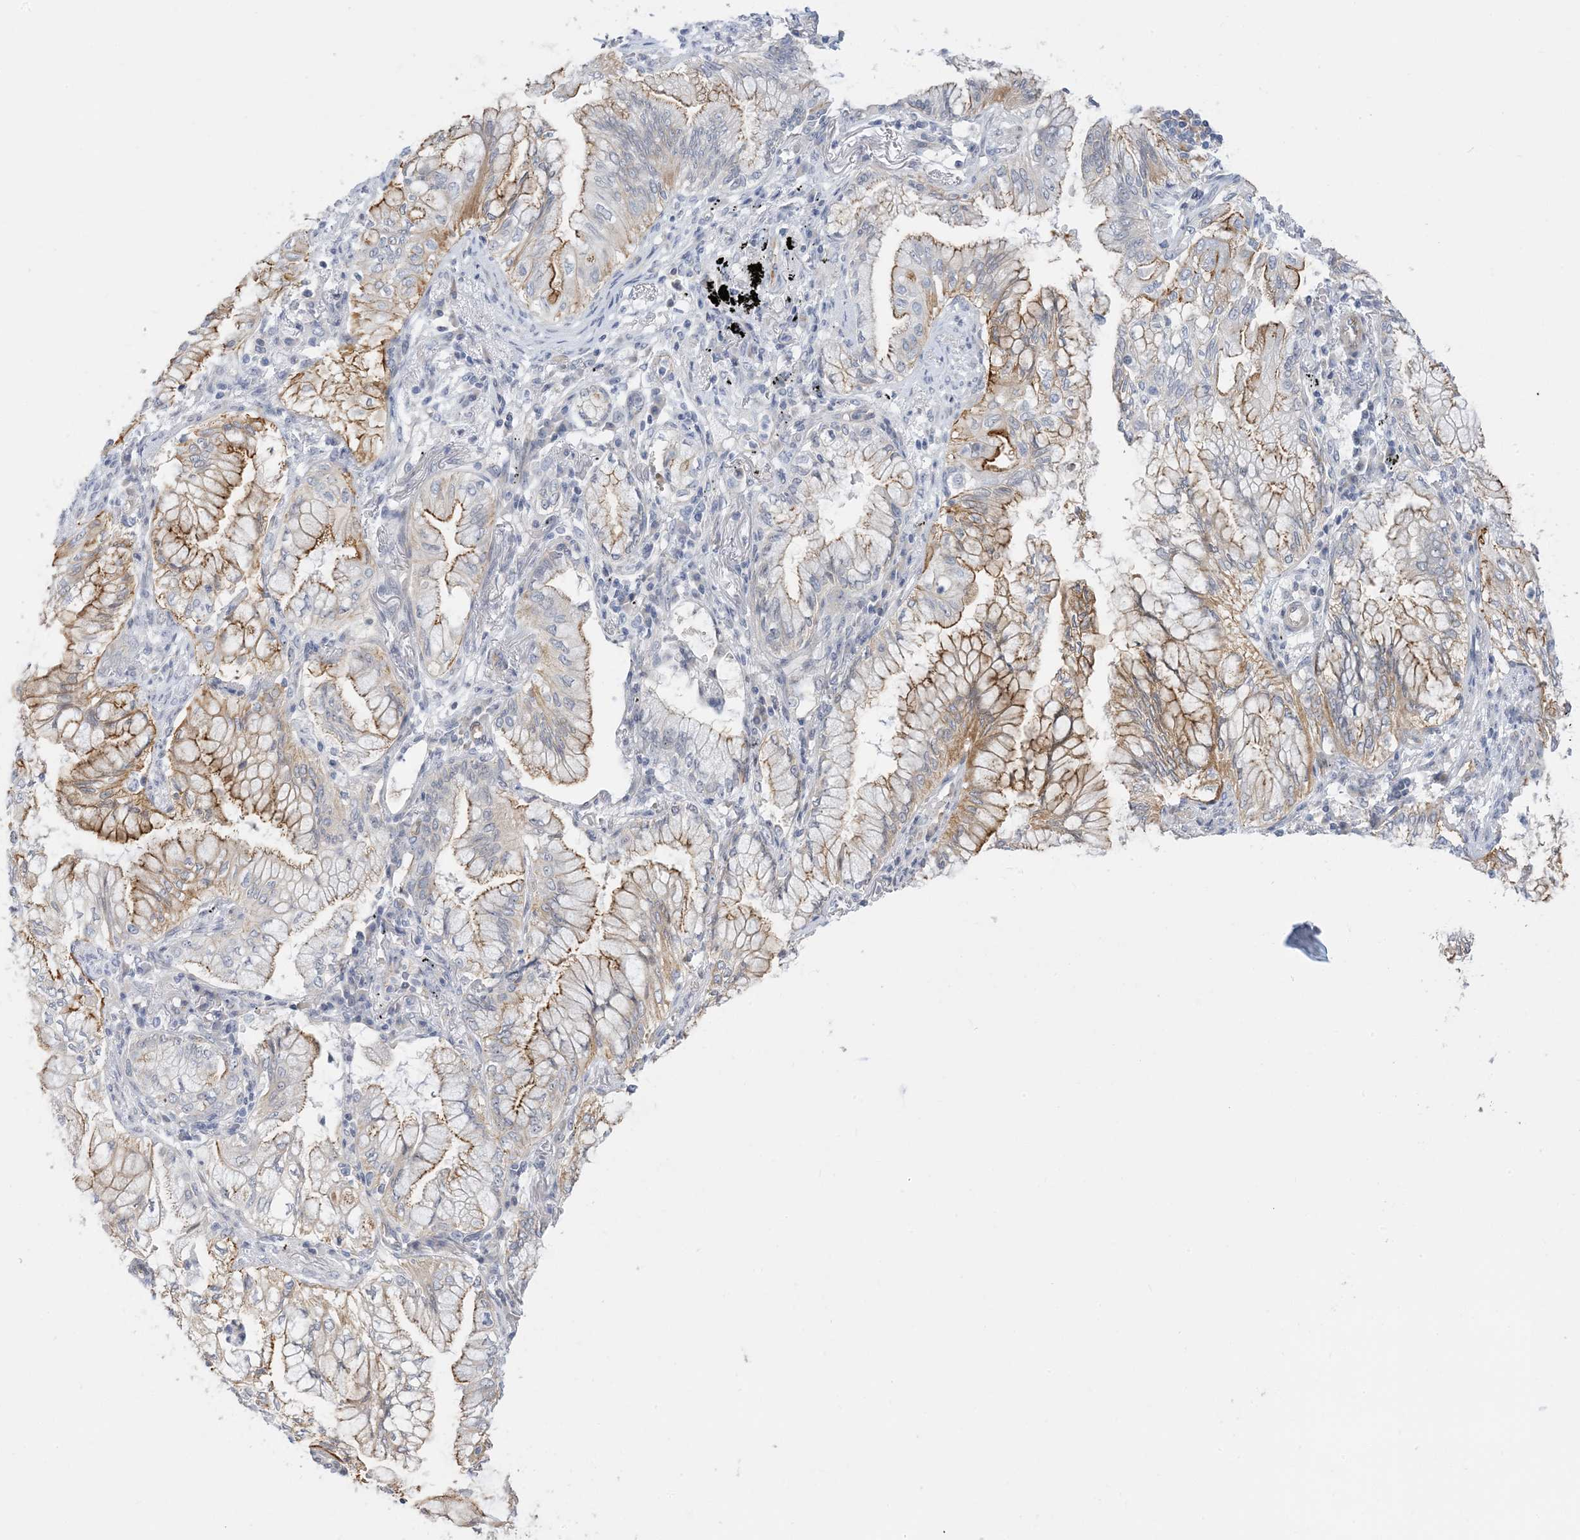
{"staining": {"intensity": "moderate", "quantity": ">75%", "location": "cytoplasmic/membranous"}, "tissue": "lung cancer", "cell_type": "Tumor cells", "image_type": "cancer", "snomed": [{"axis": "morphology", "description": "Adenocarcinoma, NOS"}, {"axis": "topography", "description": "Lung"}], "caption": "Brown immunohistochemical staining in lung adenocarcinoma shows moderate cytoplasmic/membranous positivity in about >75% of tumor cells.", "gene": "IL36B", "patient": {"sex": "female", "age": 70}}